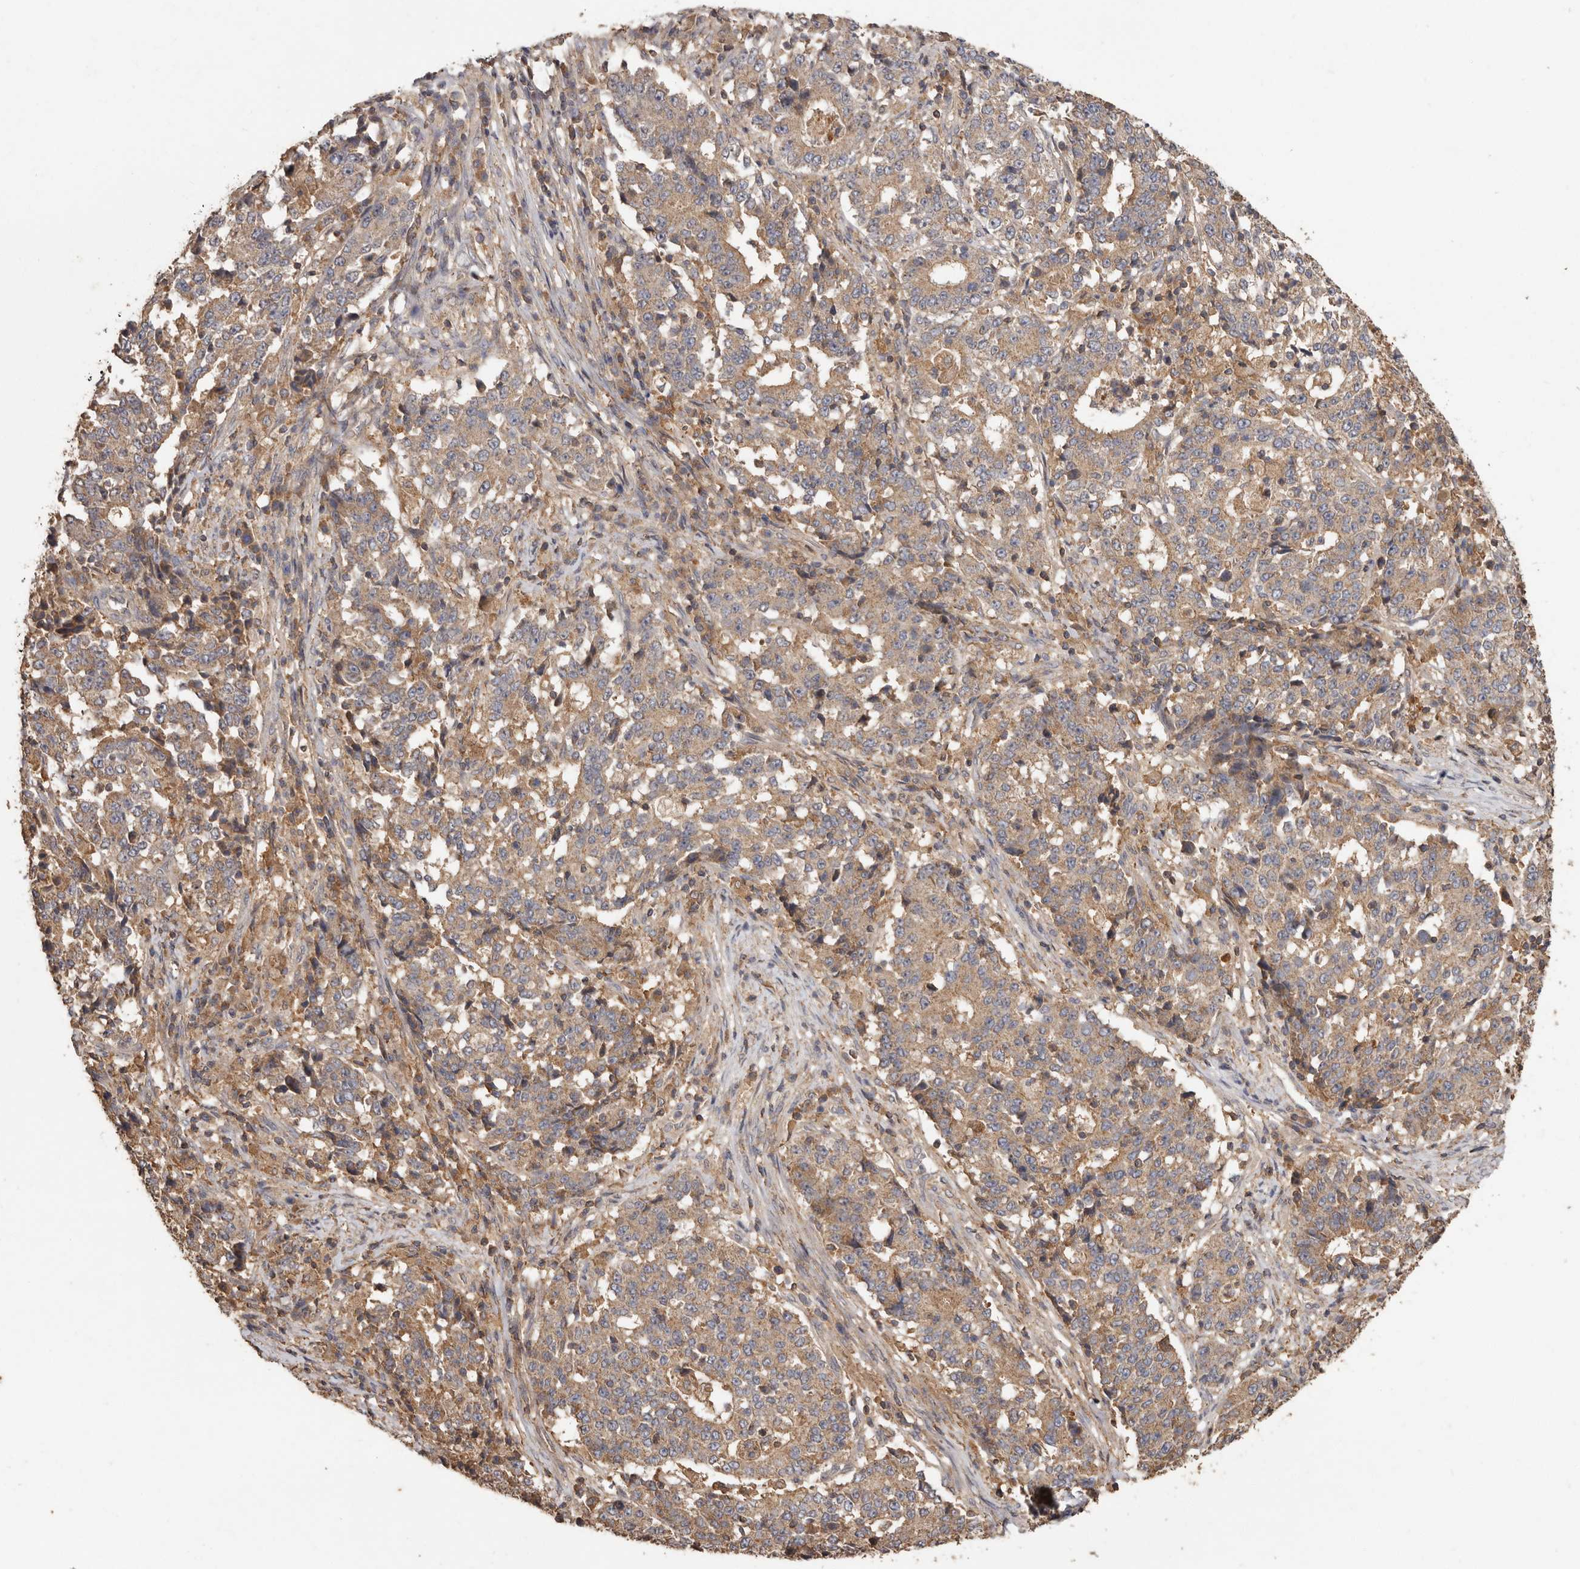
{"staining": {"intensity": "weak", "quantity": ">75%", "location": "cytoplasmic/membranous"}, "tissue": "stomach cancer", "cell_type": "Tumor cells", "image_type": "cancer", "snomed": [{"axis": "morphology", "description": "Adenocarcinoma, NOS"}, {"axis": "topography", "description": "Stomach"}], "caption": "A brown stain labels weak cytoplasmic/membranous positivity of a protein in human stomach adenocarcinoma tumor cells. (IHC, brightfield microscopy, high magnification).", "gene": "RWDD1", "patient": {"sex": "male", "age": 59}}